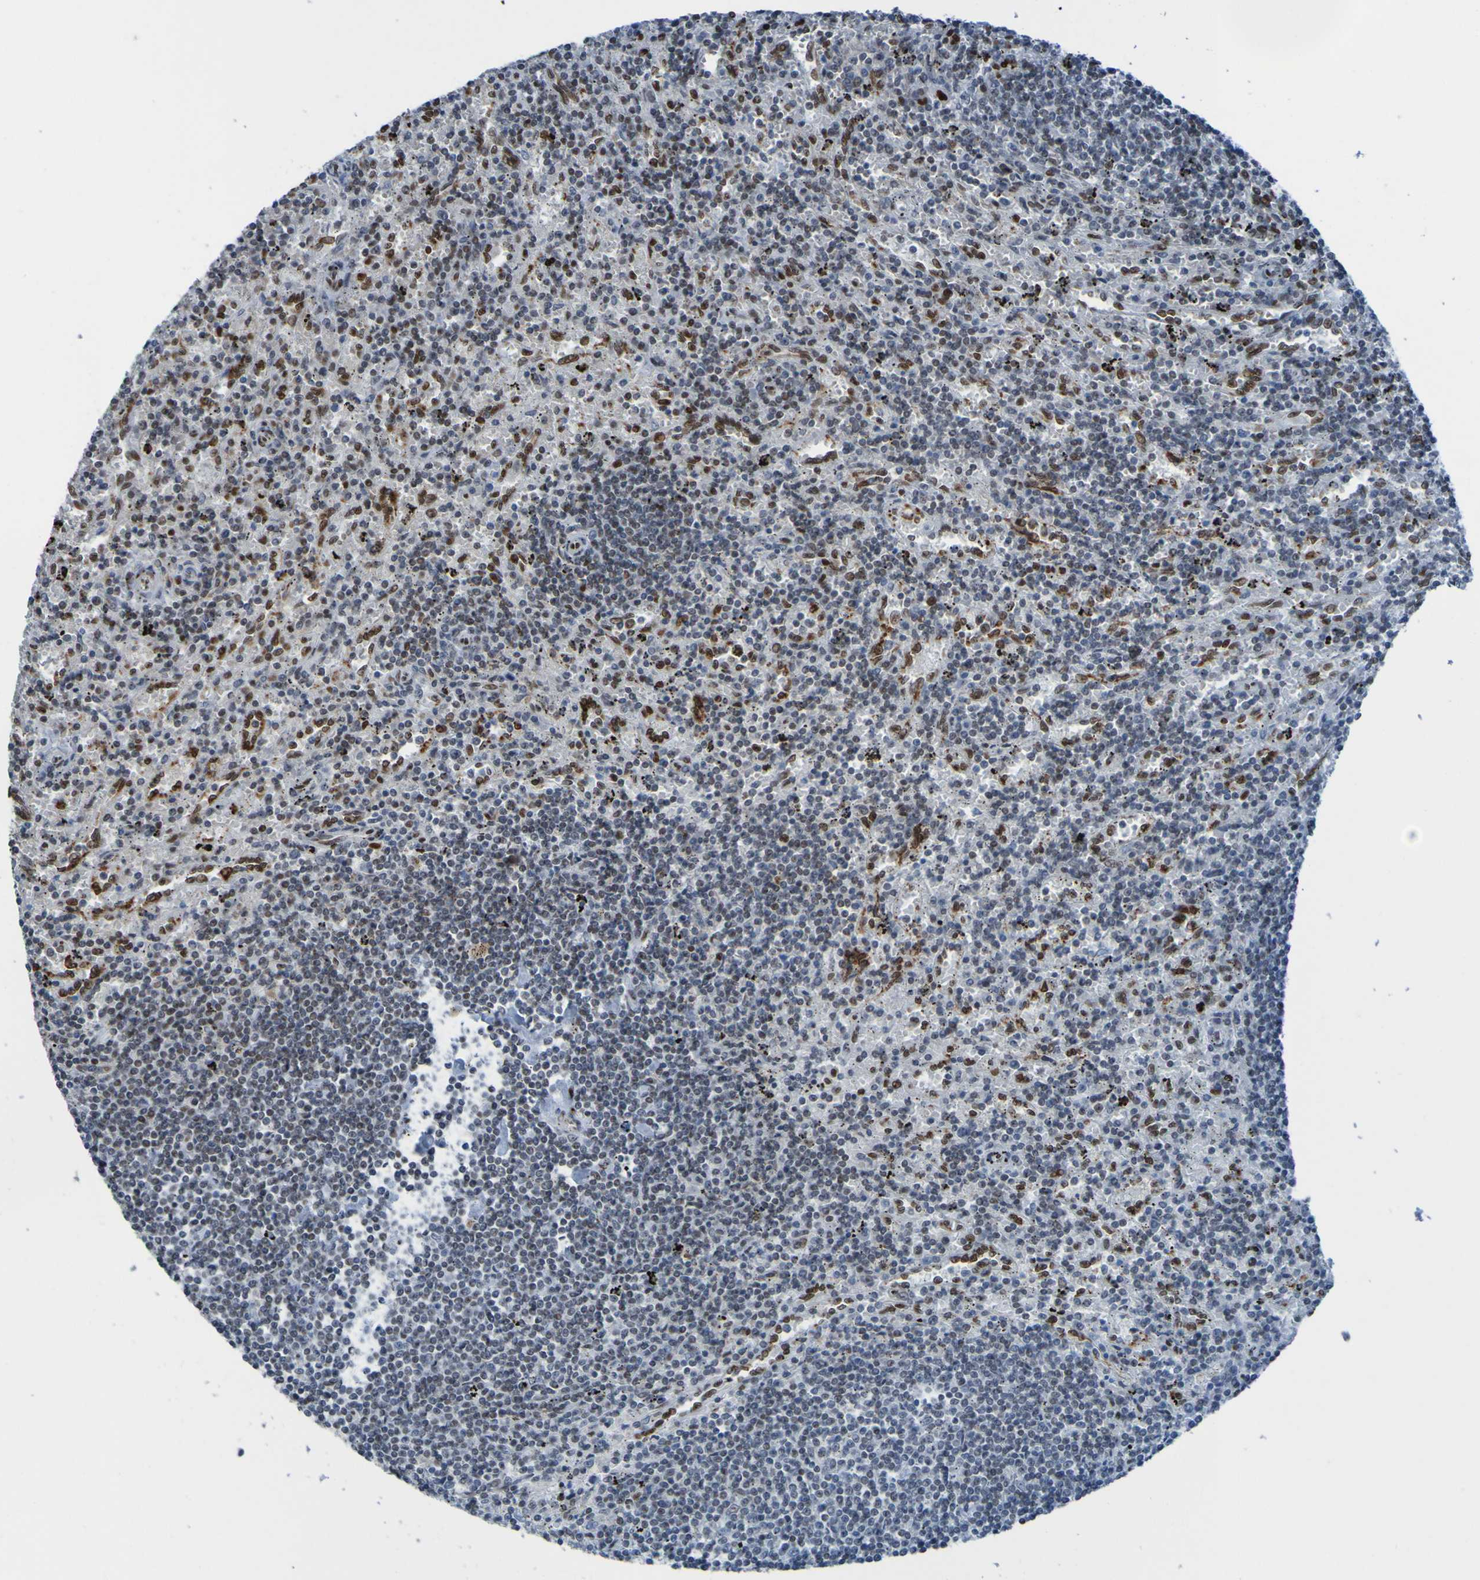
{"staining": {"intensity": "weak", "quantity": ">75%", "location": "nuclear"}, "tissue": "lymphoma", "cell_type": "Tumor cells", "image_type": "cancer", "snomed": [{"axis": "morphology", "description": "Malignant lymphoma, non-Hodgkin's type, Low grade"}, {"axis": "topography", "description": "Spleen"}], "caption": "Low-grade malignant lymphoma, non-Hodgkin's type stained with DAB (3,3'-diaminobenzidine) immunohistochemistry displays low levels of weak nuclear positivity in approximately >75% of tumor cells.", "gene": "PHF2", "patient": {"sex": "male", "age": 76}}